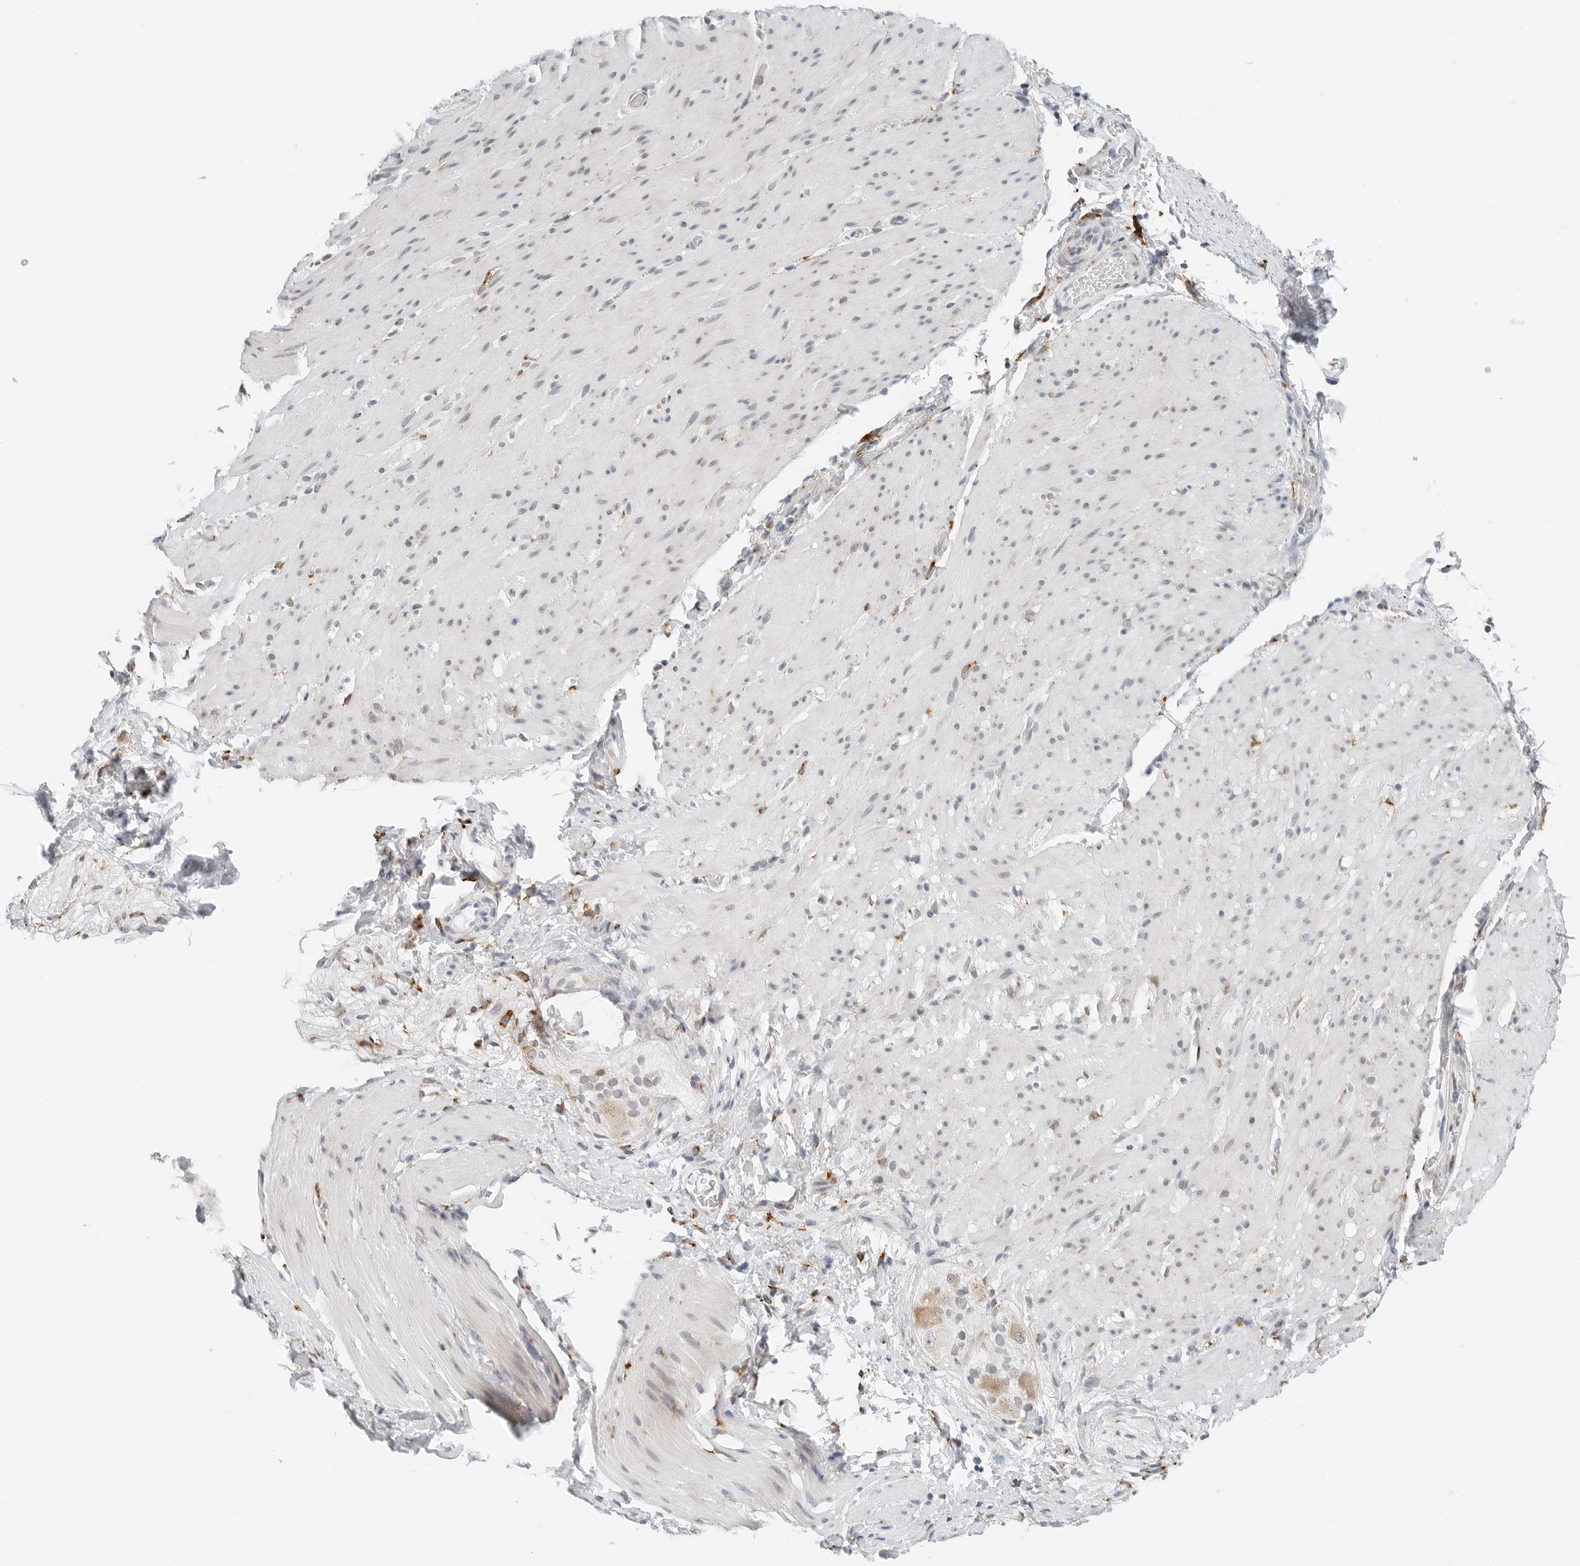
{"staining": {"intensity": "negative", "quantity": "none", "location": "none"}, "tissue": "smooth muscle", "cell_type": "Smooth muscle cells", "image_type": "normal", "snomed": [{"axis": "morphology", "description": "Normal tissue, NOS"}, {"axis": "topography", "description": "Smooth muscle"}, {"axis": "topography", "description": "Small intestine"}], "caption": "This is an IHC photomicrograph of benign smooth muscle. There is no positivity in smooth muscle cells.", "gene": "P4HA2", "patient": {"sex": "female", "age": 84}}